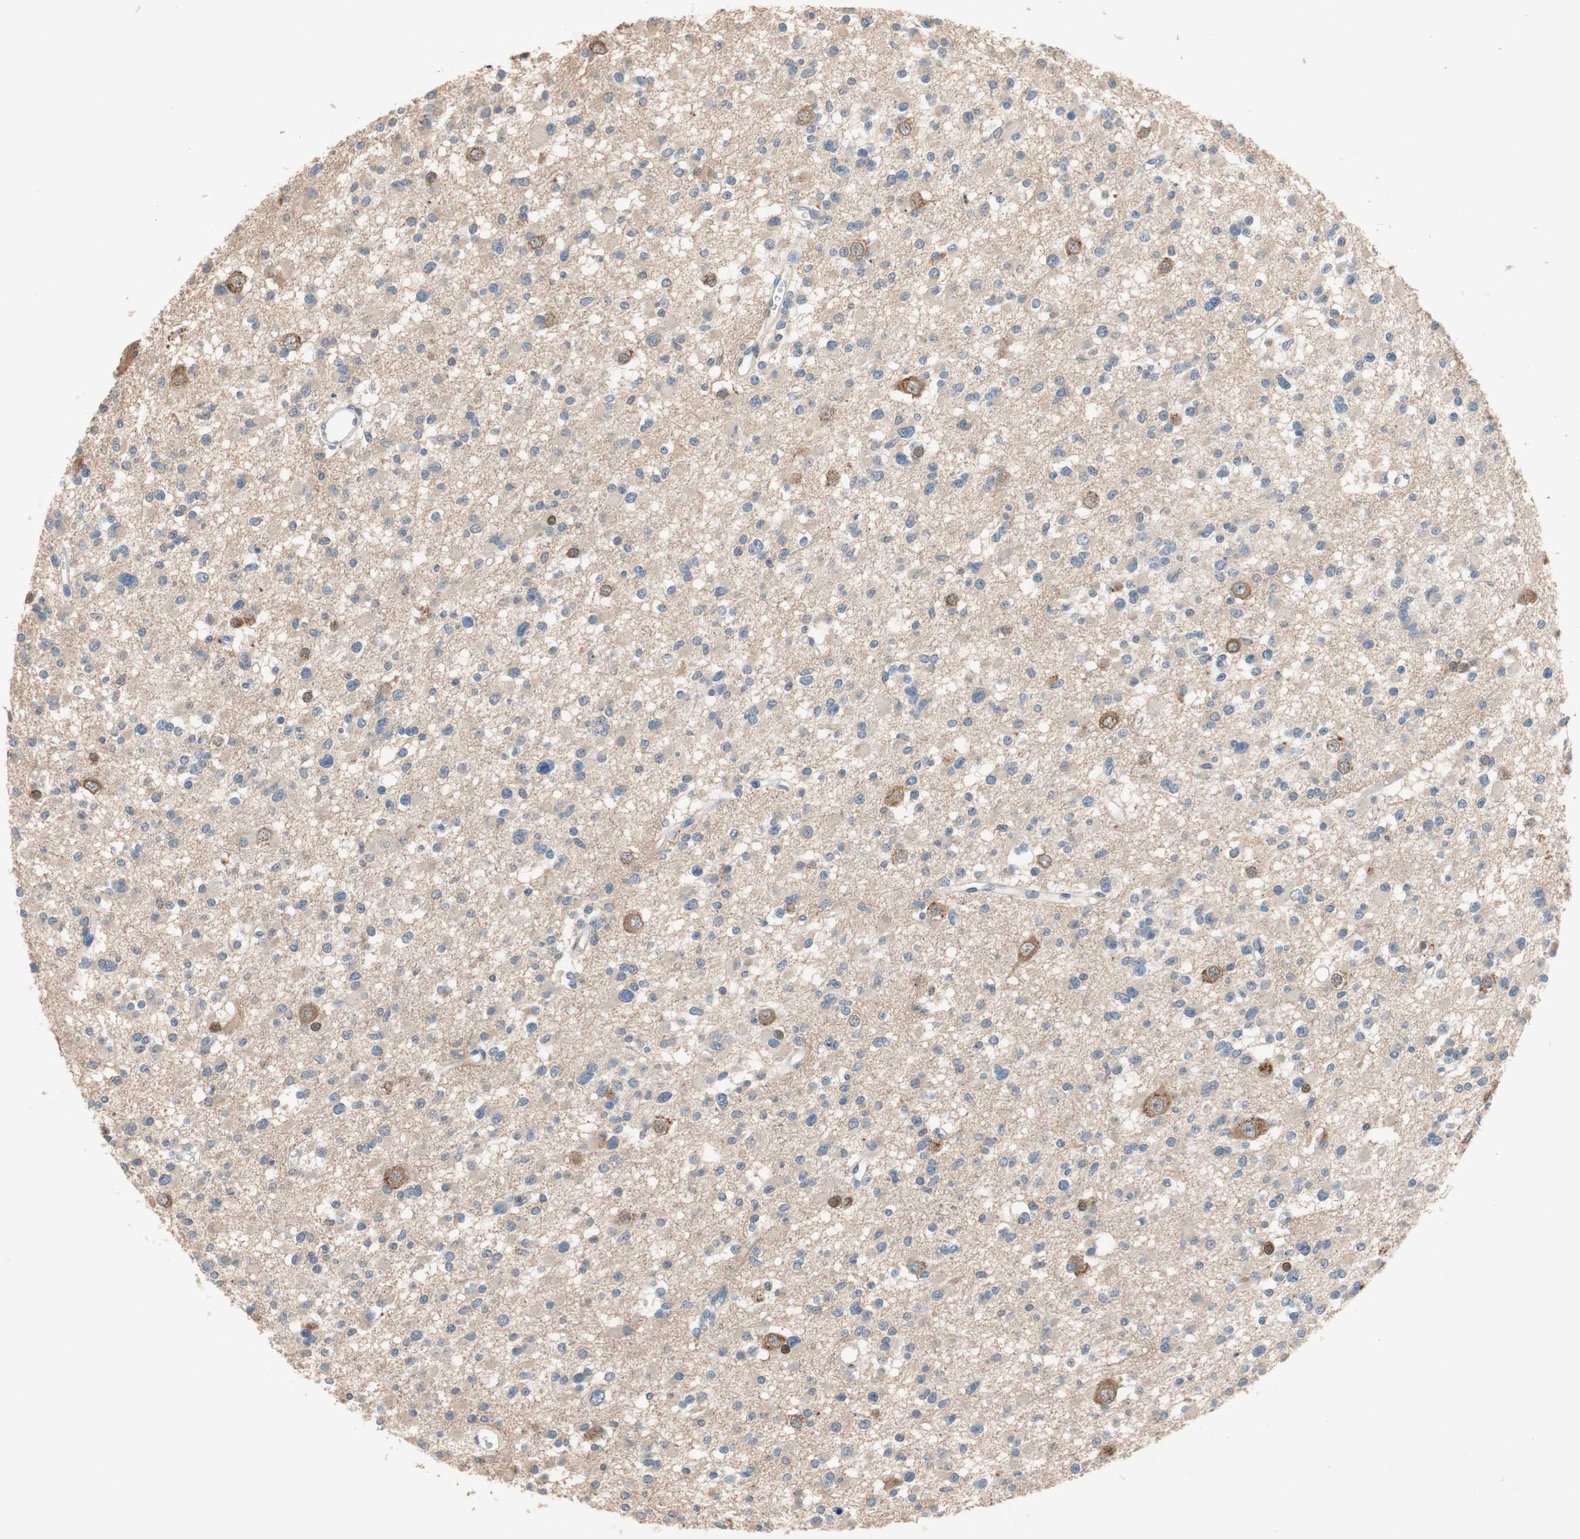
{"staining": {"intensity": "weak", "quantity": "<25%", "location": "cytoplasmic/membranous"}, "tissue": "glioma", "cell_type": "Tumor cells", "image_type": "cancer", "snomed": [{"axis": "morphology", "description": "Glioma, malignant, Low grade"}, {"axis": "topography", "description": "Brain"}], "caption": "Micrograph shows no significant protein expression in tumor cells of glioma.", "gene": "ADAP1", "patient": {"sex": "female", "age": 22}}